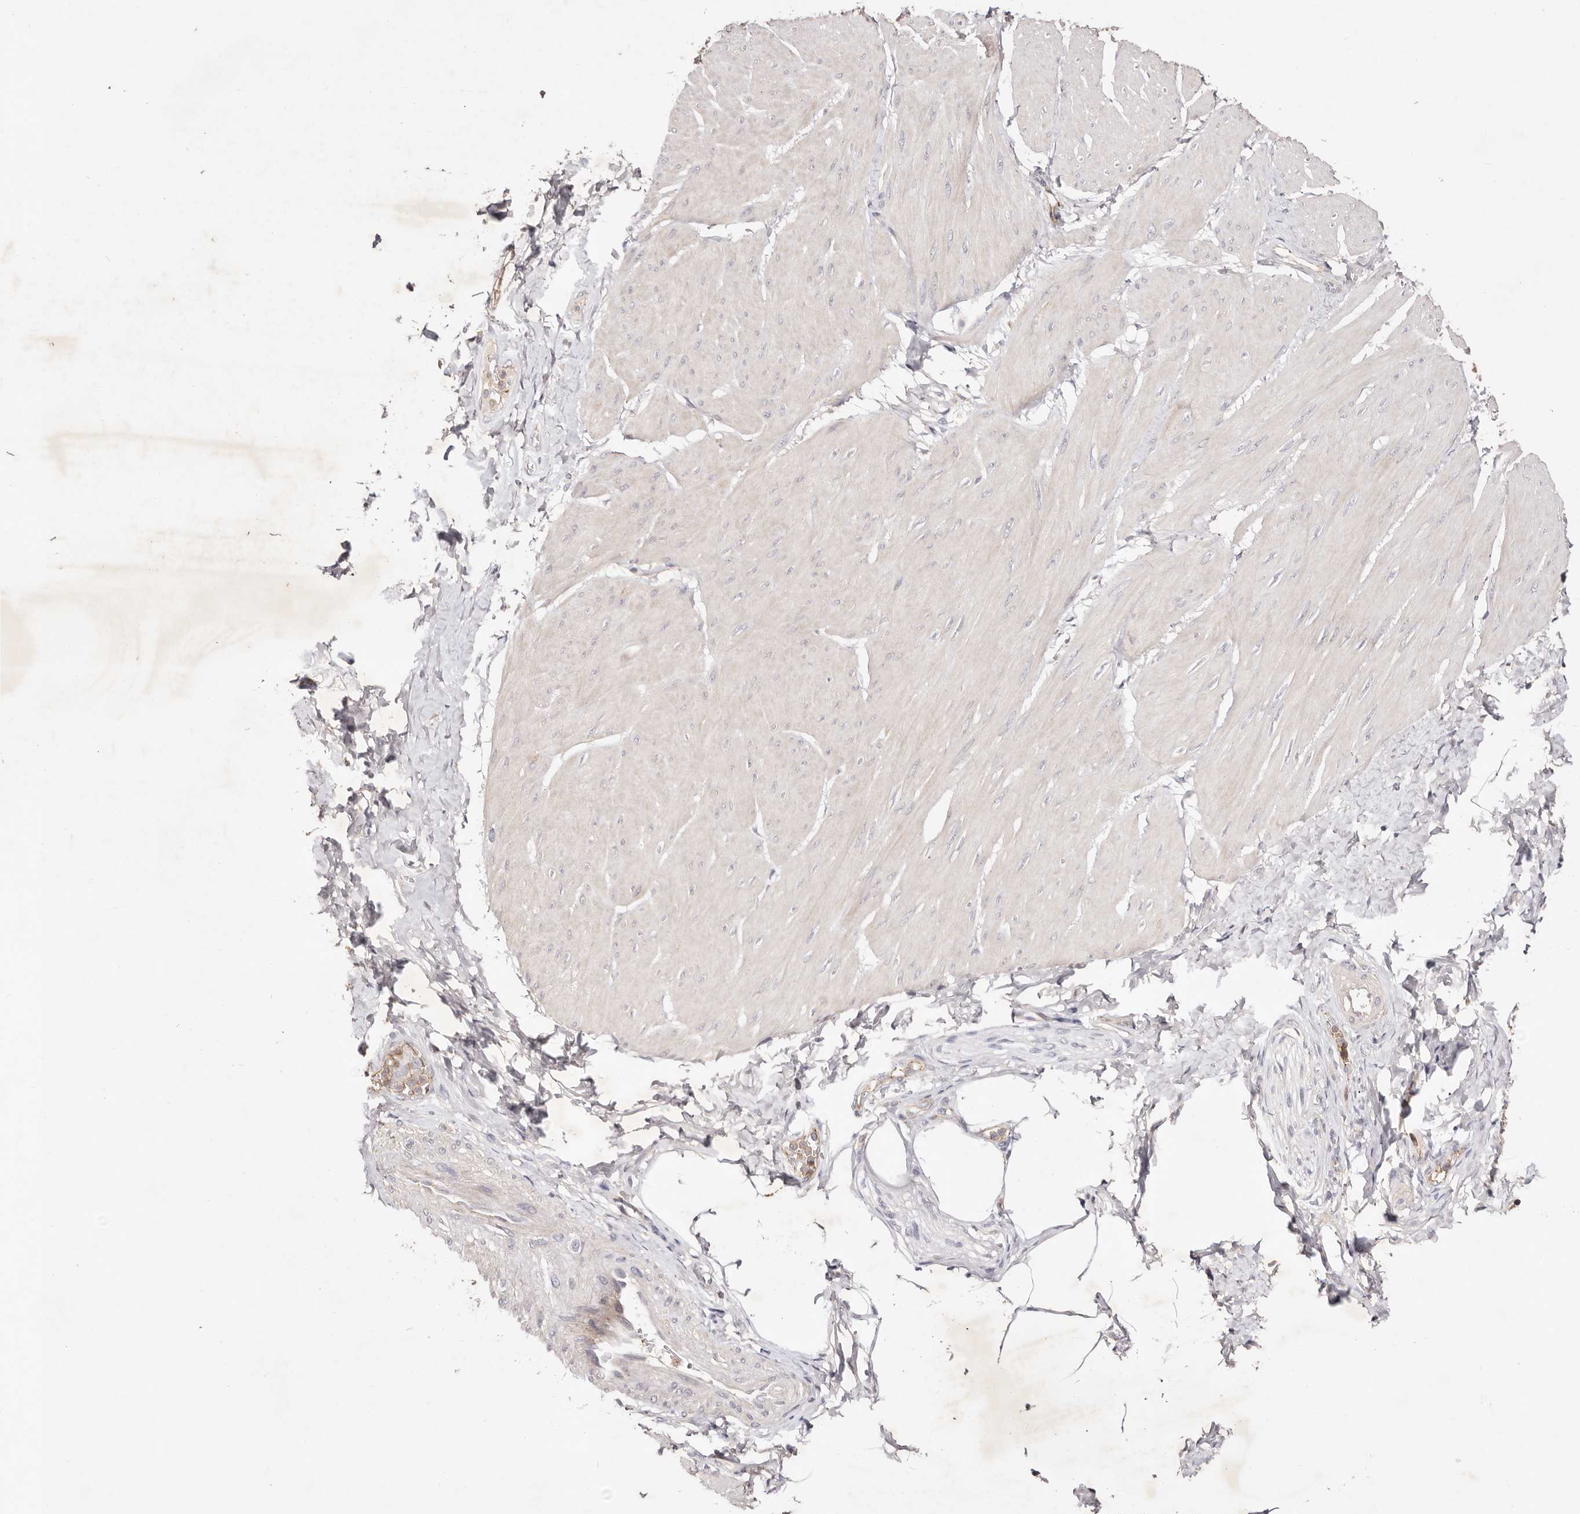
{"staining": {"intensity": "negative", "quantity": "none", "location": "none"}, "tissue": "smooth muscle", "cell_type": "Smooth muscle cells", "image_type": "normal", "snomed": [{"axis": "morphology", "description": "Urothelial carcinoma, High grade"}, {"axis": "topography", "description": "Urinary bladder"}], "caption": "This is an immunohistochemistry photomicrograph of normal human smooth muscle. There is no staining in smooth muscle cells.", "gene": "SLC35B2", "patient": {"sex": "male", "age": 46}}